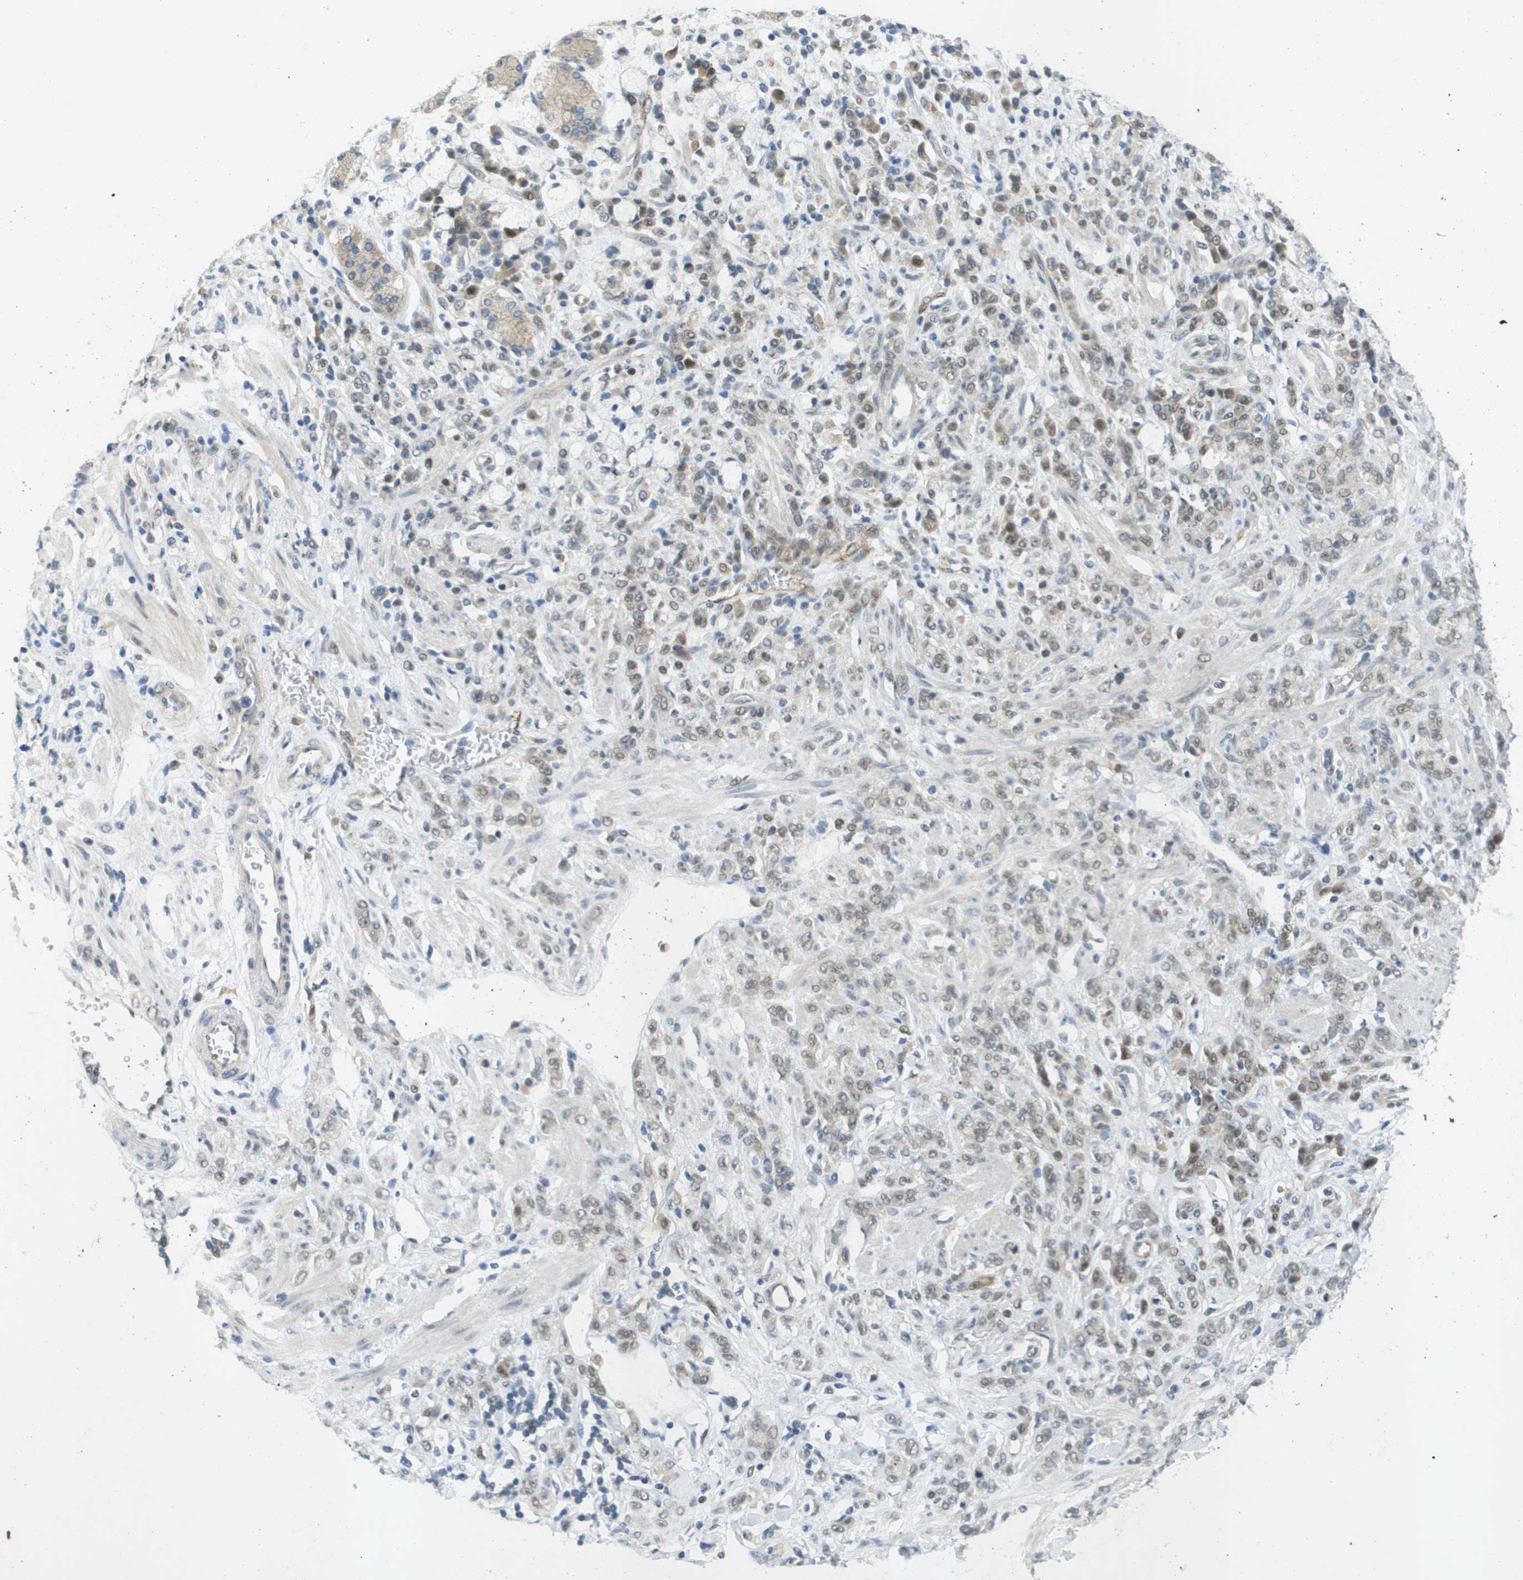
{"staining": {"intensity": "moderate", "quantity": "25%-75%", "location": "nuclear"}, "tissue": "stomach cancer", "cell_type": "Tumor cells", "image_type": "cancer", "snomed": [{"axis": "morphology", "description": "Normal tissue, NOS"}, {"axis": "morphology", "description": "Adenocarcinoma, NOS"}, {"axis": "topography", "description": "Stomach"}], "caption": "Moderate nuclear protein staining is present in approximately 25%-75% of tumor cells in stomach adenocarcinoma. Nuclei are stained in blue.", "gene": "ARID1B", "patient": {"sex": "male", "age": 82}}